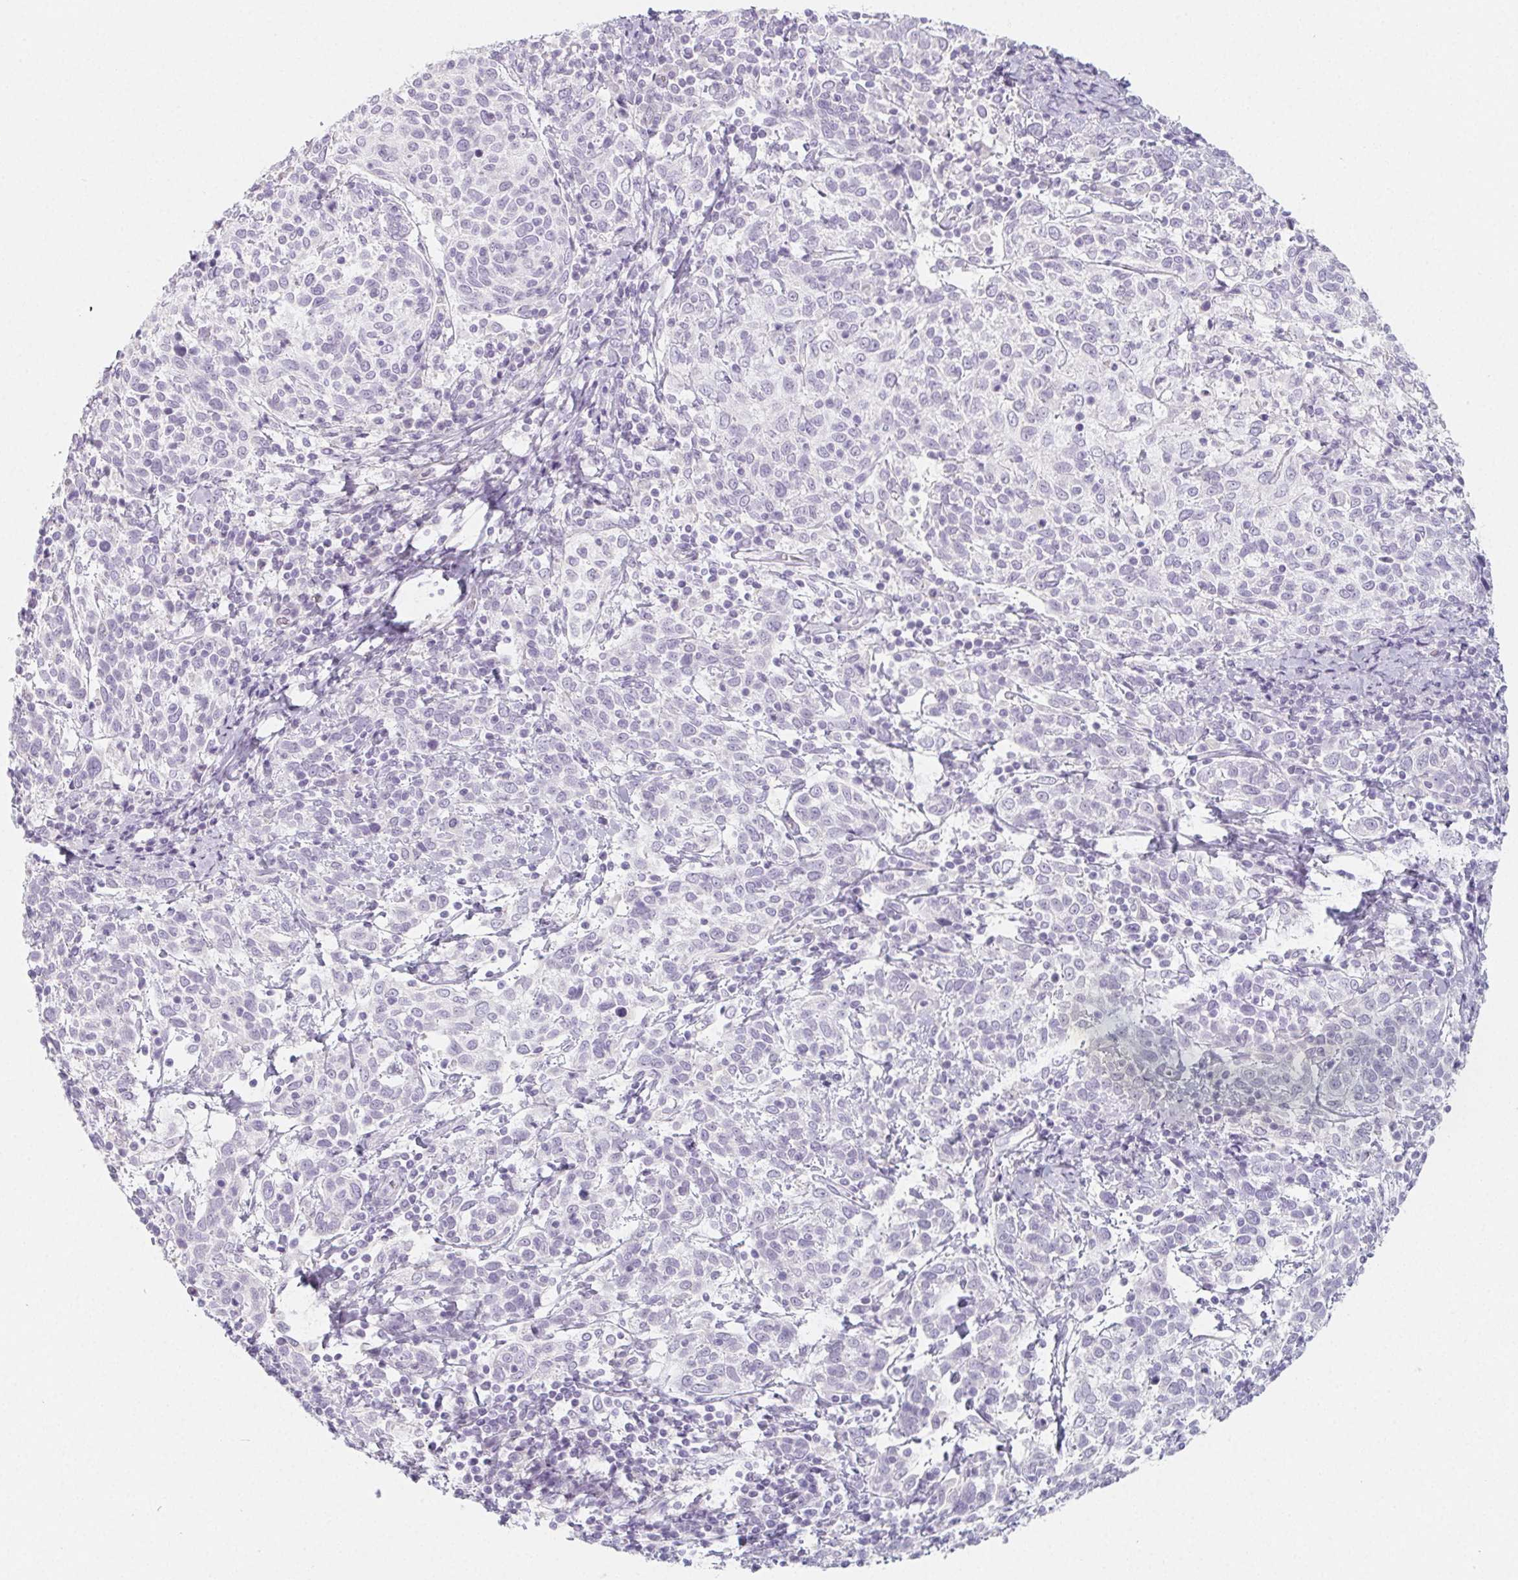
{"staining": {"intensity": "negative", "quantity": "none", "location": "none"}, "tissue": "cervical cancer", "cell_type": "Tumor cells", "image_type": "cancer", "snomed": [{"axis": "morphology", "description": "Squamous cell carcinoma, NOS"}, {"axis": "topography", "description": "Cervix"}], "caption": "Cervical cancer stained for a protein using immunohistochemistry exhibits no expression tumor cells.", "gene": "GLIPR1L1", "patient": {"sex": "female", "age": 61}}